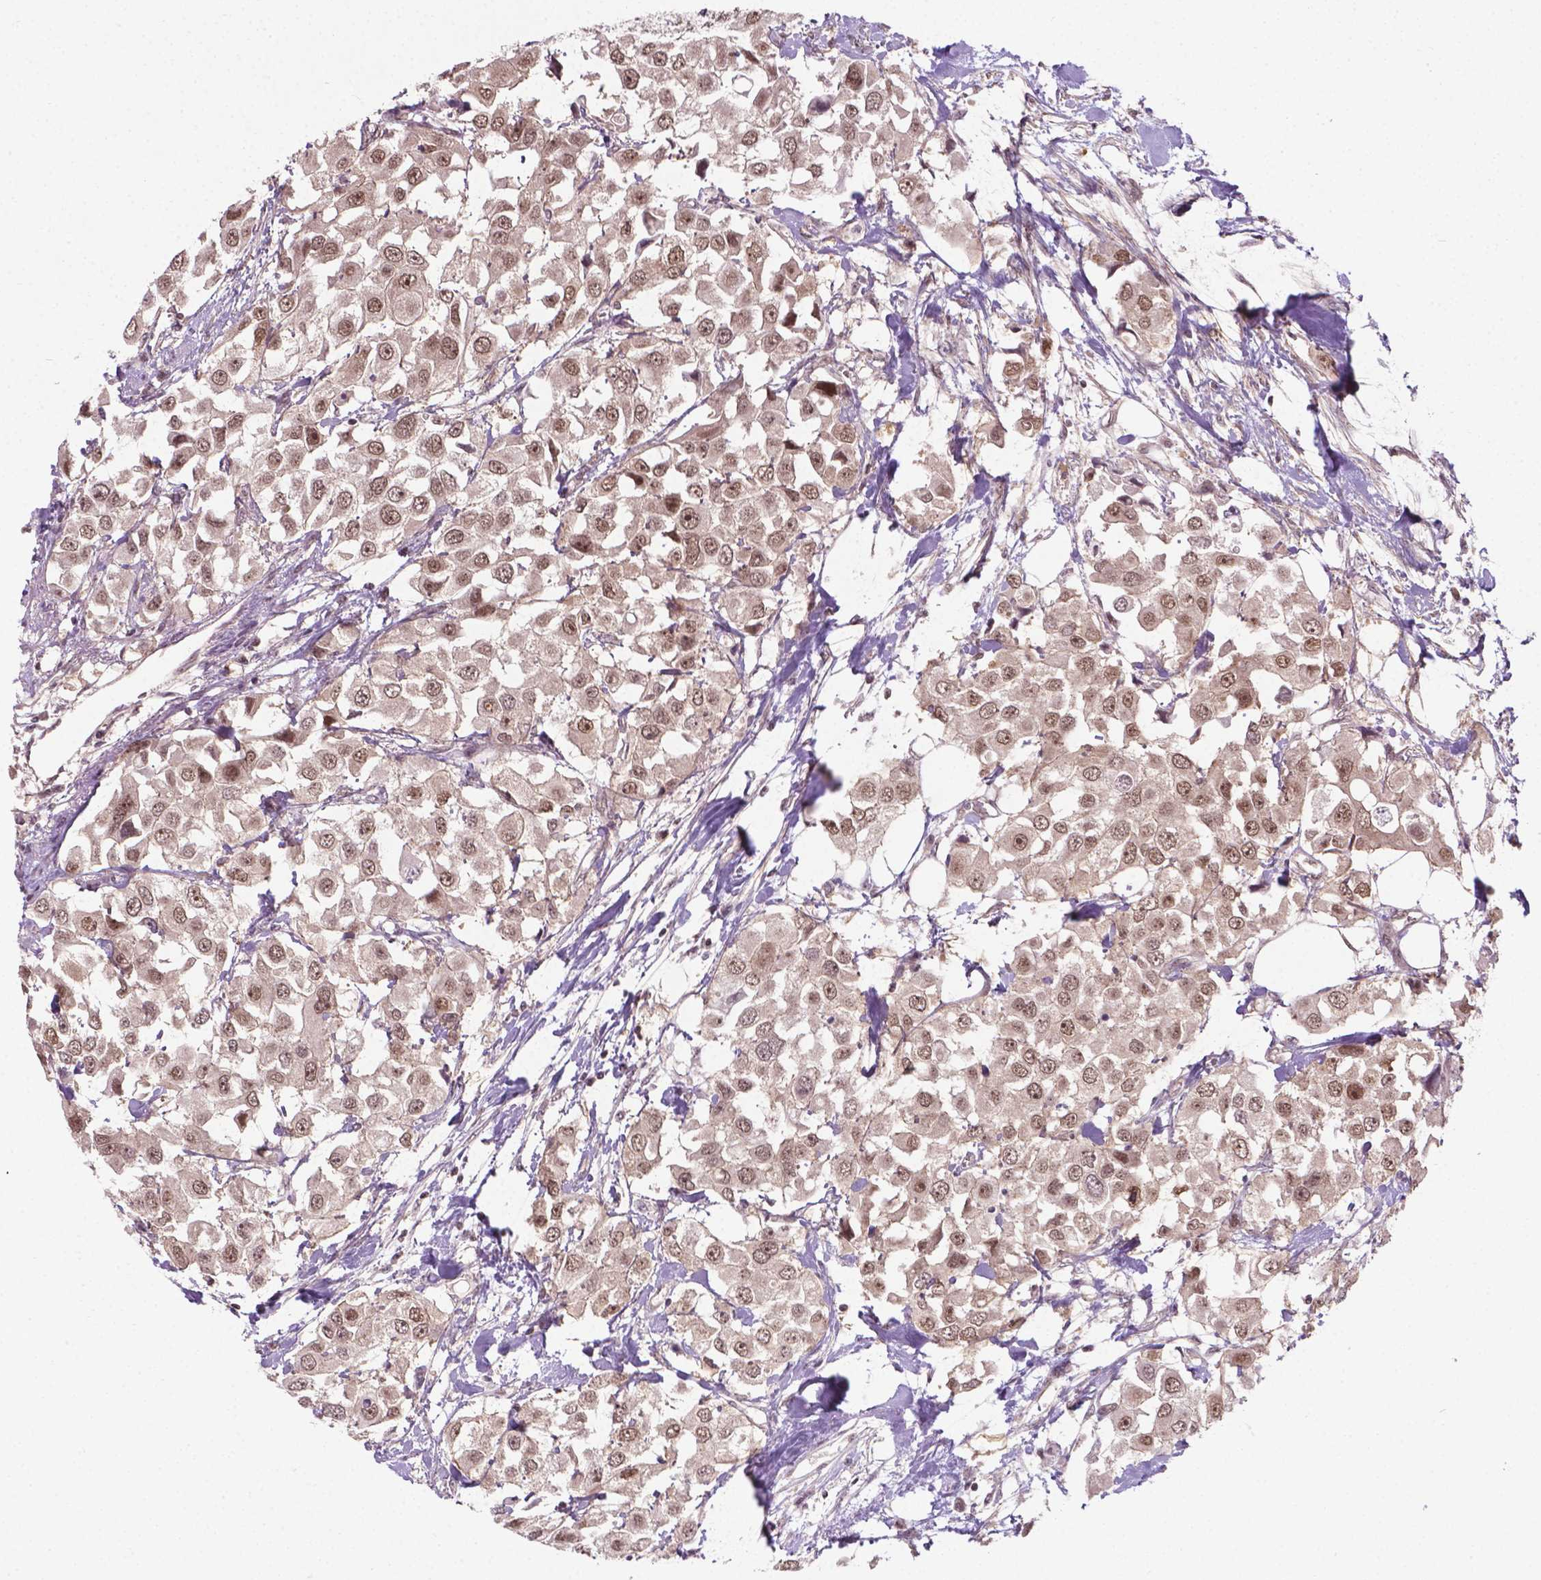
{"staining": {"intensity": "moderate", "quantity": ">75%", "location": "nuclear"}, "tissue": "urothelial cancer", "cell_type": "Tumor cells", "image_type": "cancer", "snomed": [{"axis": "morphology", "description": "Urothelial carcinoma, High grade"}, {"axis": "topography", "description": "Urinary bladder"}], "caption": "Human urothelial carcinoma (high-grade) stained for a protein (brown) displays moderate nuclear positive positivity in about >75% of tumor cells.", "gene": "ANKRD54", "patient": {"sex": "female", "age": 64}}